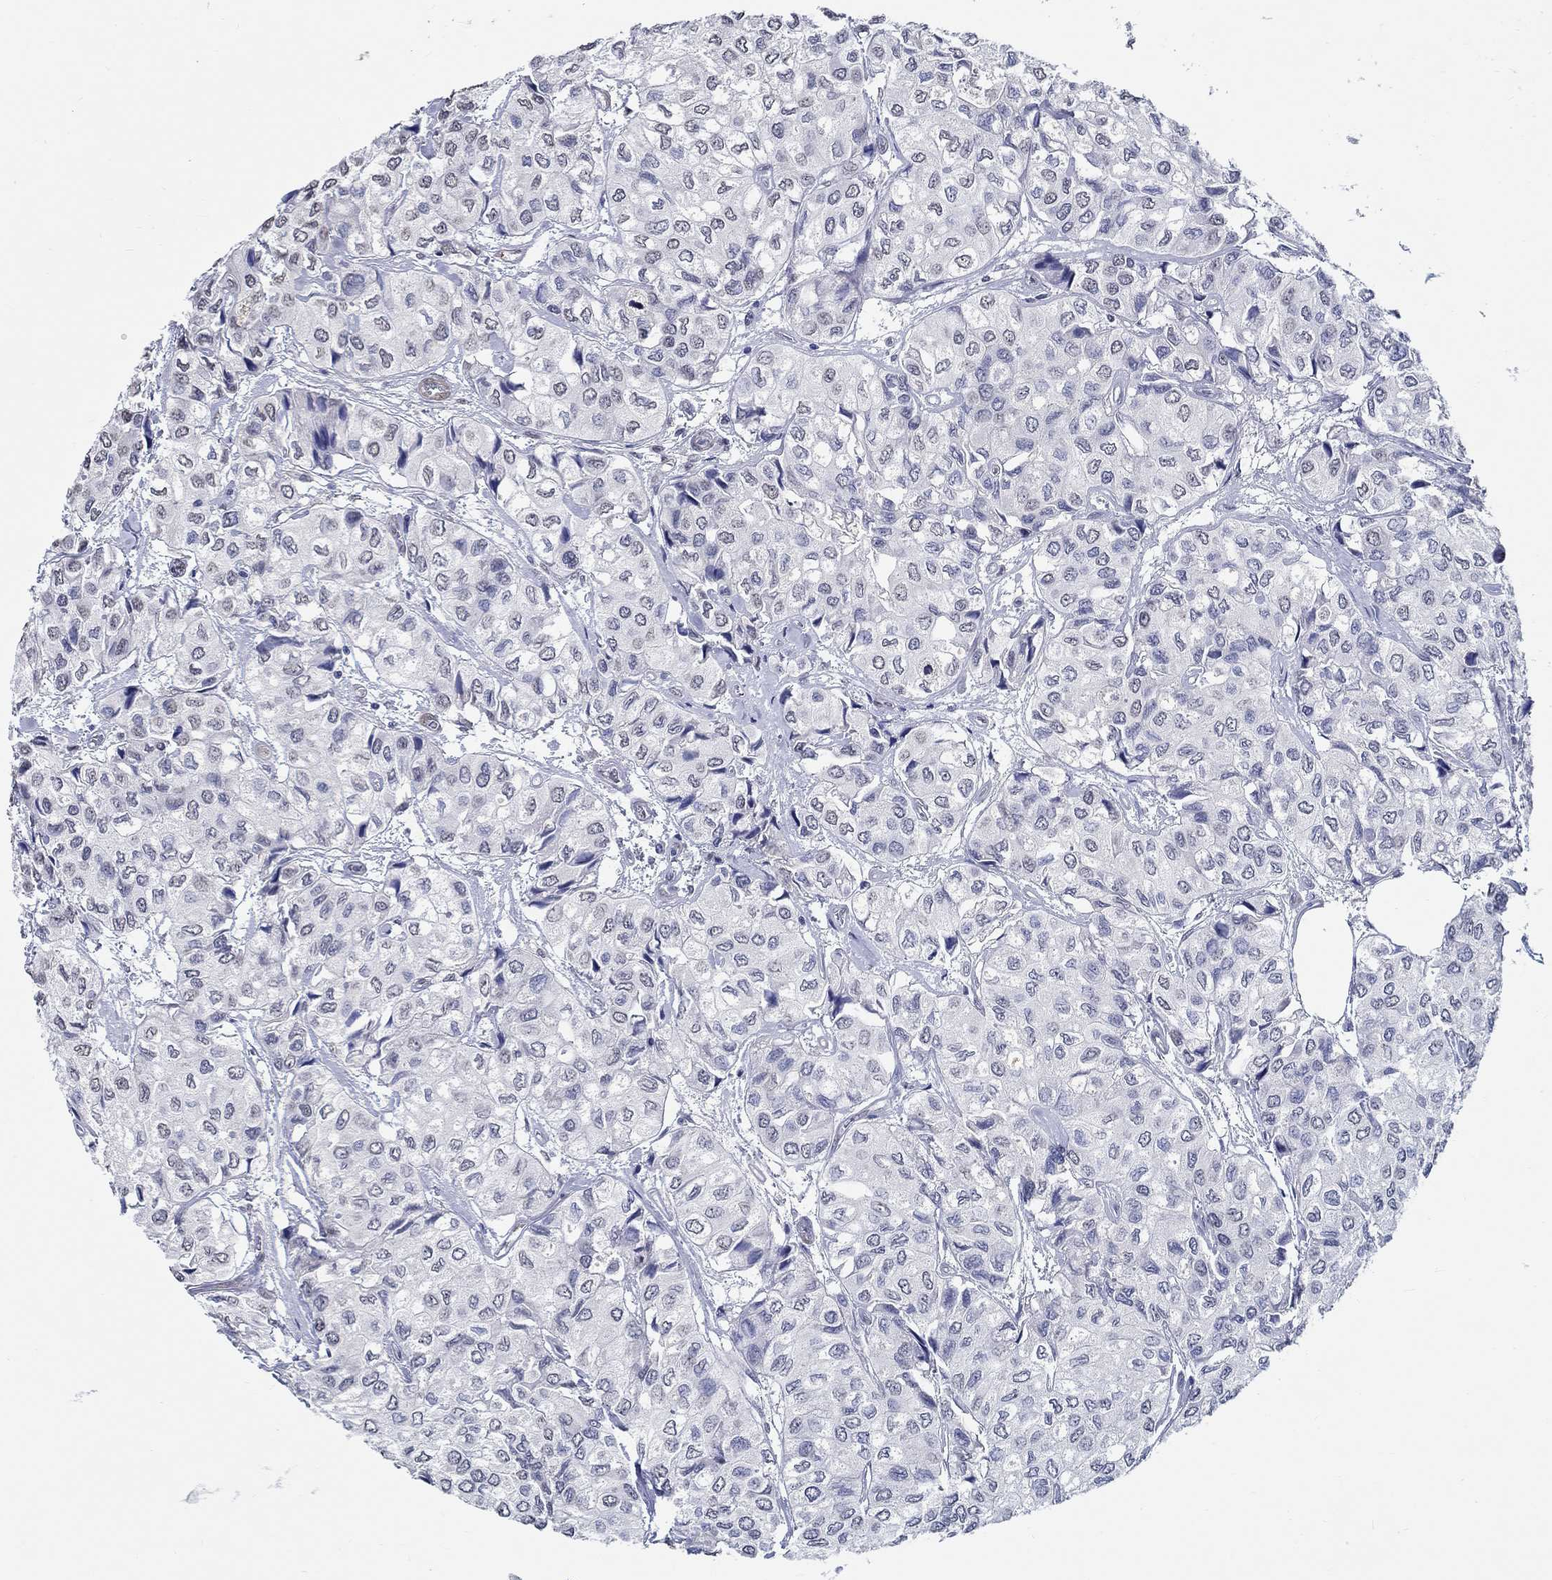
{"staining": {"intensity": "negative", "quantity": "none", "location": "none"}, "tissue": "urothelial cancer", "cell_type": "Tumor cells", "image_type": "cancer", "snomed": [{"axis": "morphology", "description": "Urothelial carcinoma, High grade"}, {"axis": "topography", "description": "Urinary bladder"}], "caption": "IHC micrograph of neoplastic tissue: human urothelial cancer stained with DAB exhibits no significant protein staining in tumor cells.", "gene": "PDE1B", "patient": {"sex": "male", "age": 73}}